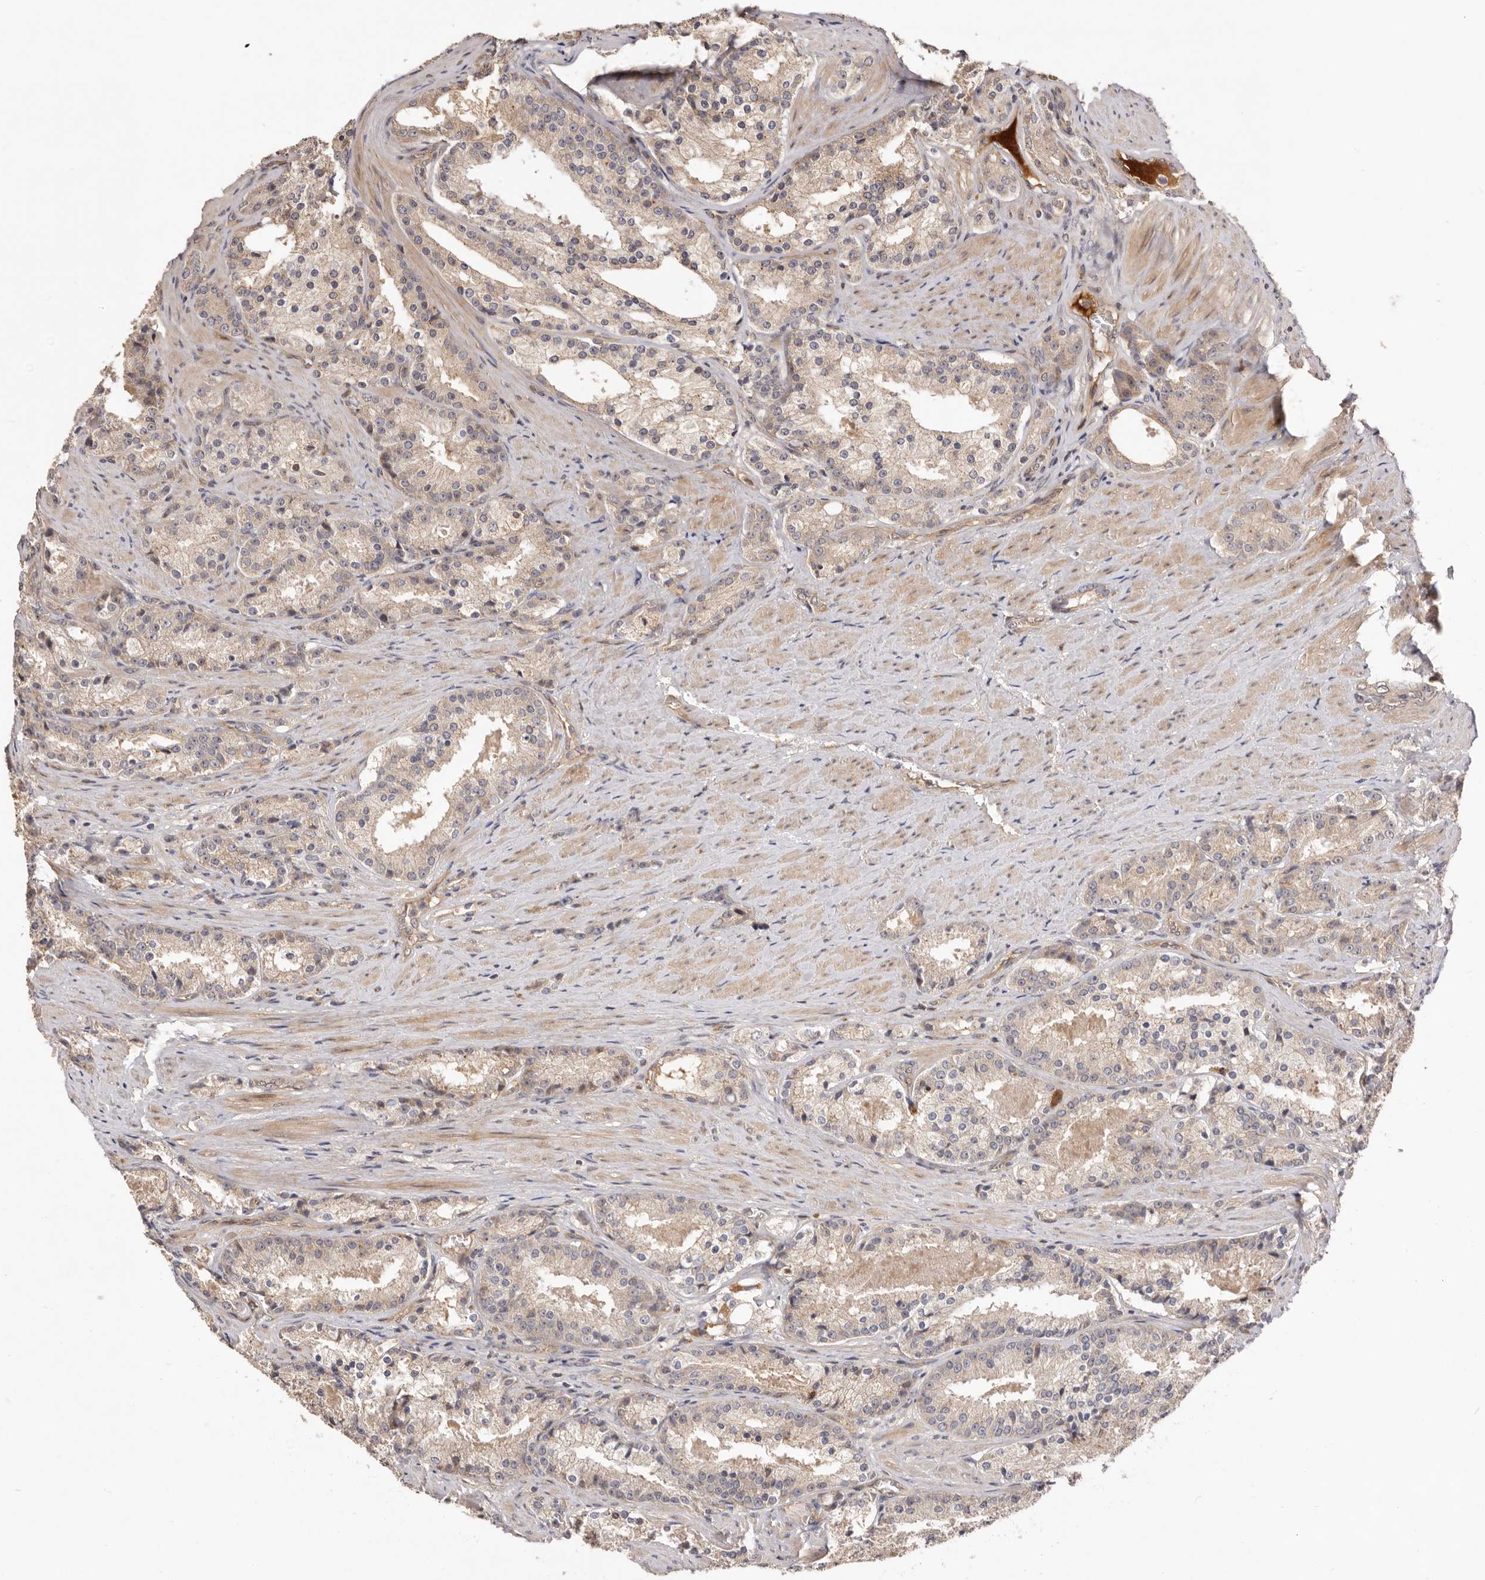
{"staining": {"intensity": "negative", "quantity": "none", "location": "none"}, "tissue": "prostate cancer", "cell_type": "Tumor cells", "image_type": "cancer", "snomed": [{"axis": "morphology", "description": "Adenocarcinoma, High grade"}, {"axis": "topography", "description": "Prostate"}], "caption": "Tumor cells are negative for protein expression in human prostate high-grade adenocarcinoma.", "gene": "DOP1A", "patient": {"sex": "male", "age": 60}}